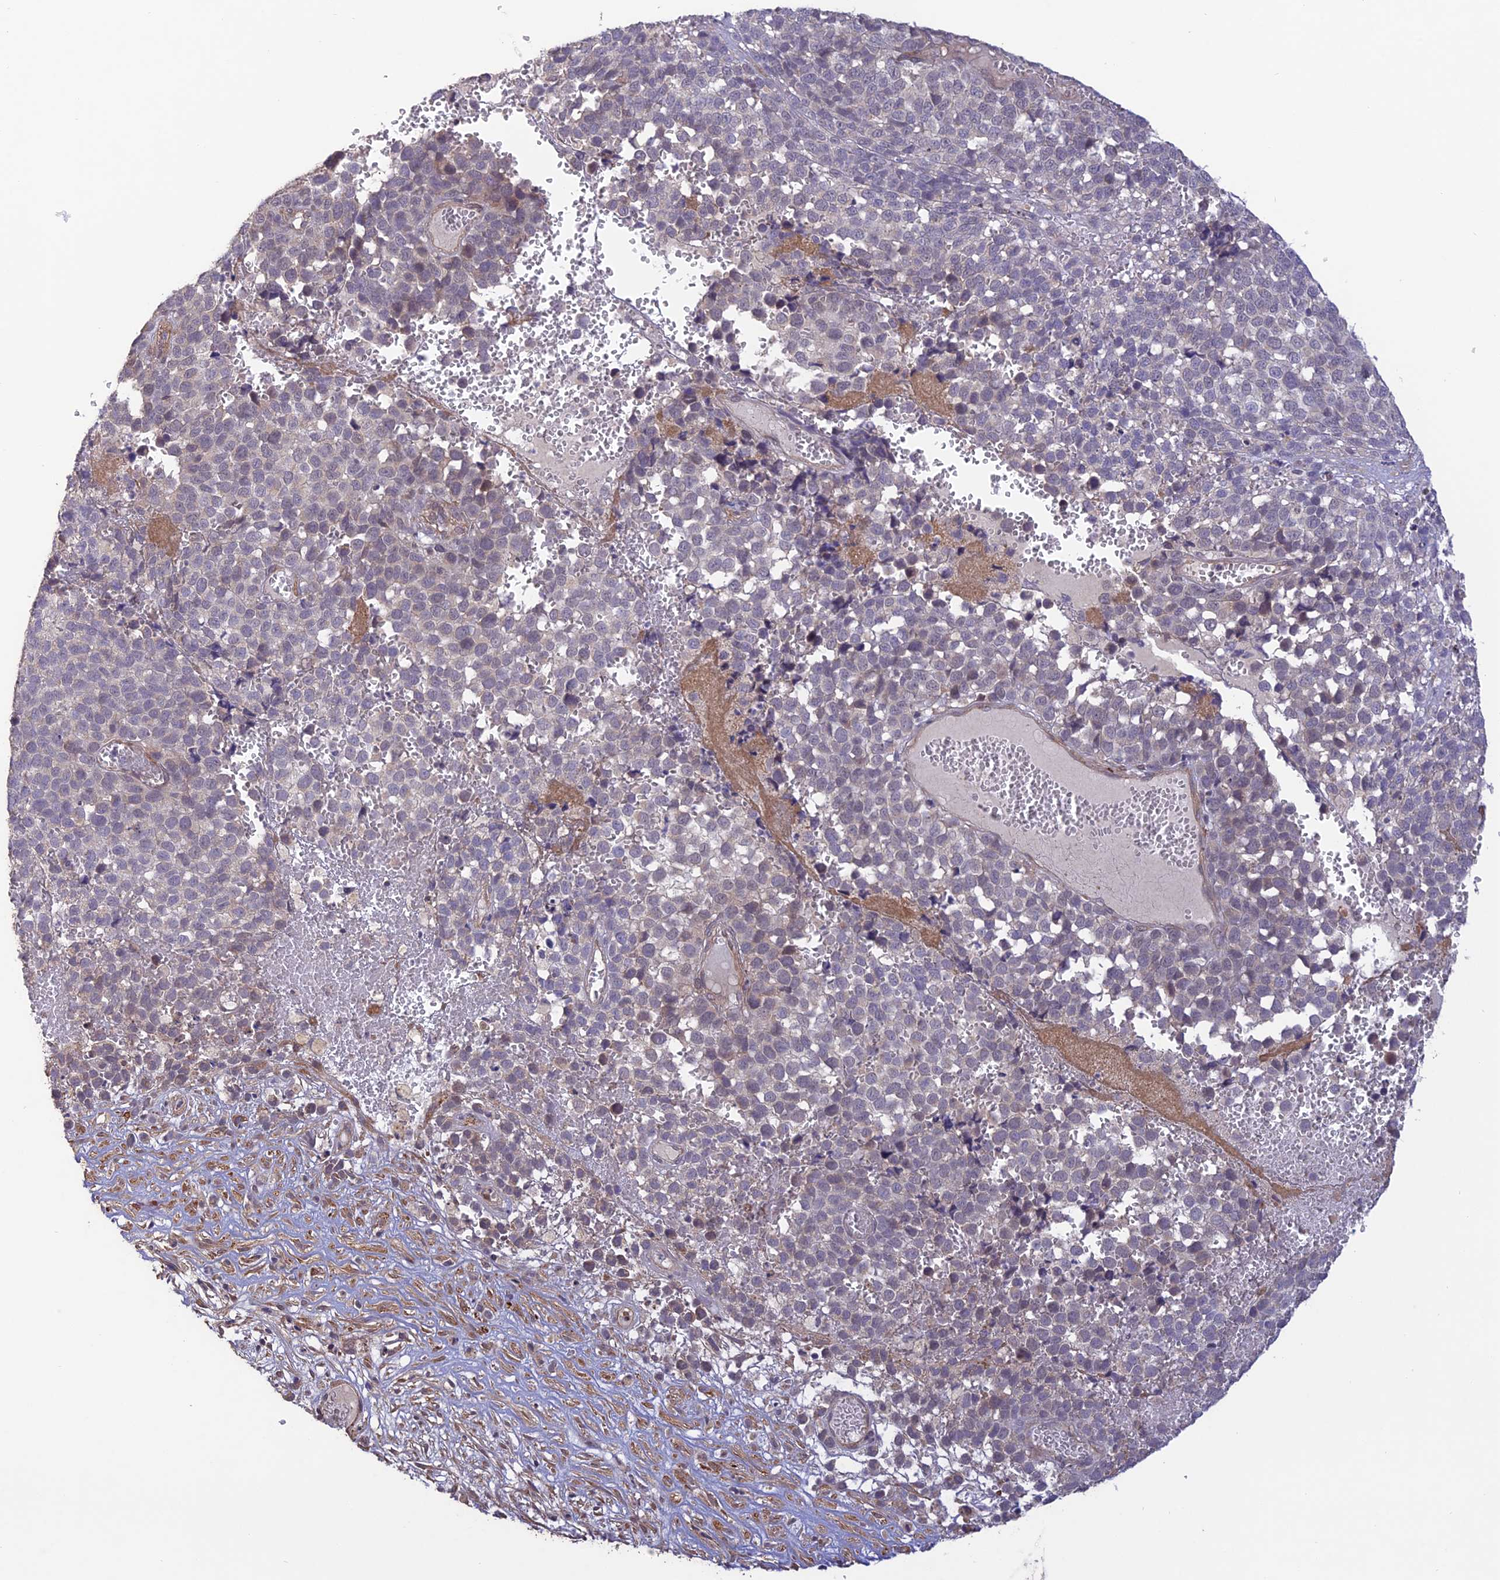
{"staining": {"intensity": "negative", "quantity": "none", "location": "none"}, "tissue": "melanoma", "cell_type": "Tumor cells", "image_type": "cancer", "snomed": [{"axis": "morphology", "description": "Malignant melanoma, NOS"}, {"axis": "topography", "description": "Nose, NOS"}], "caption": "This is a micrograph of immunohistochemistry (IHC) staining of melanoma, which shows no expression in tumor cells.", "gene": "PAGR1", "patient": {"sex": "female", "age": 48}}